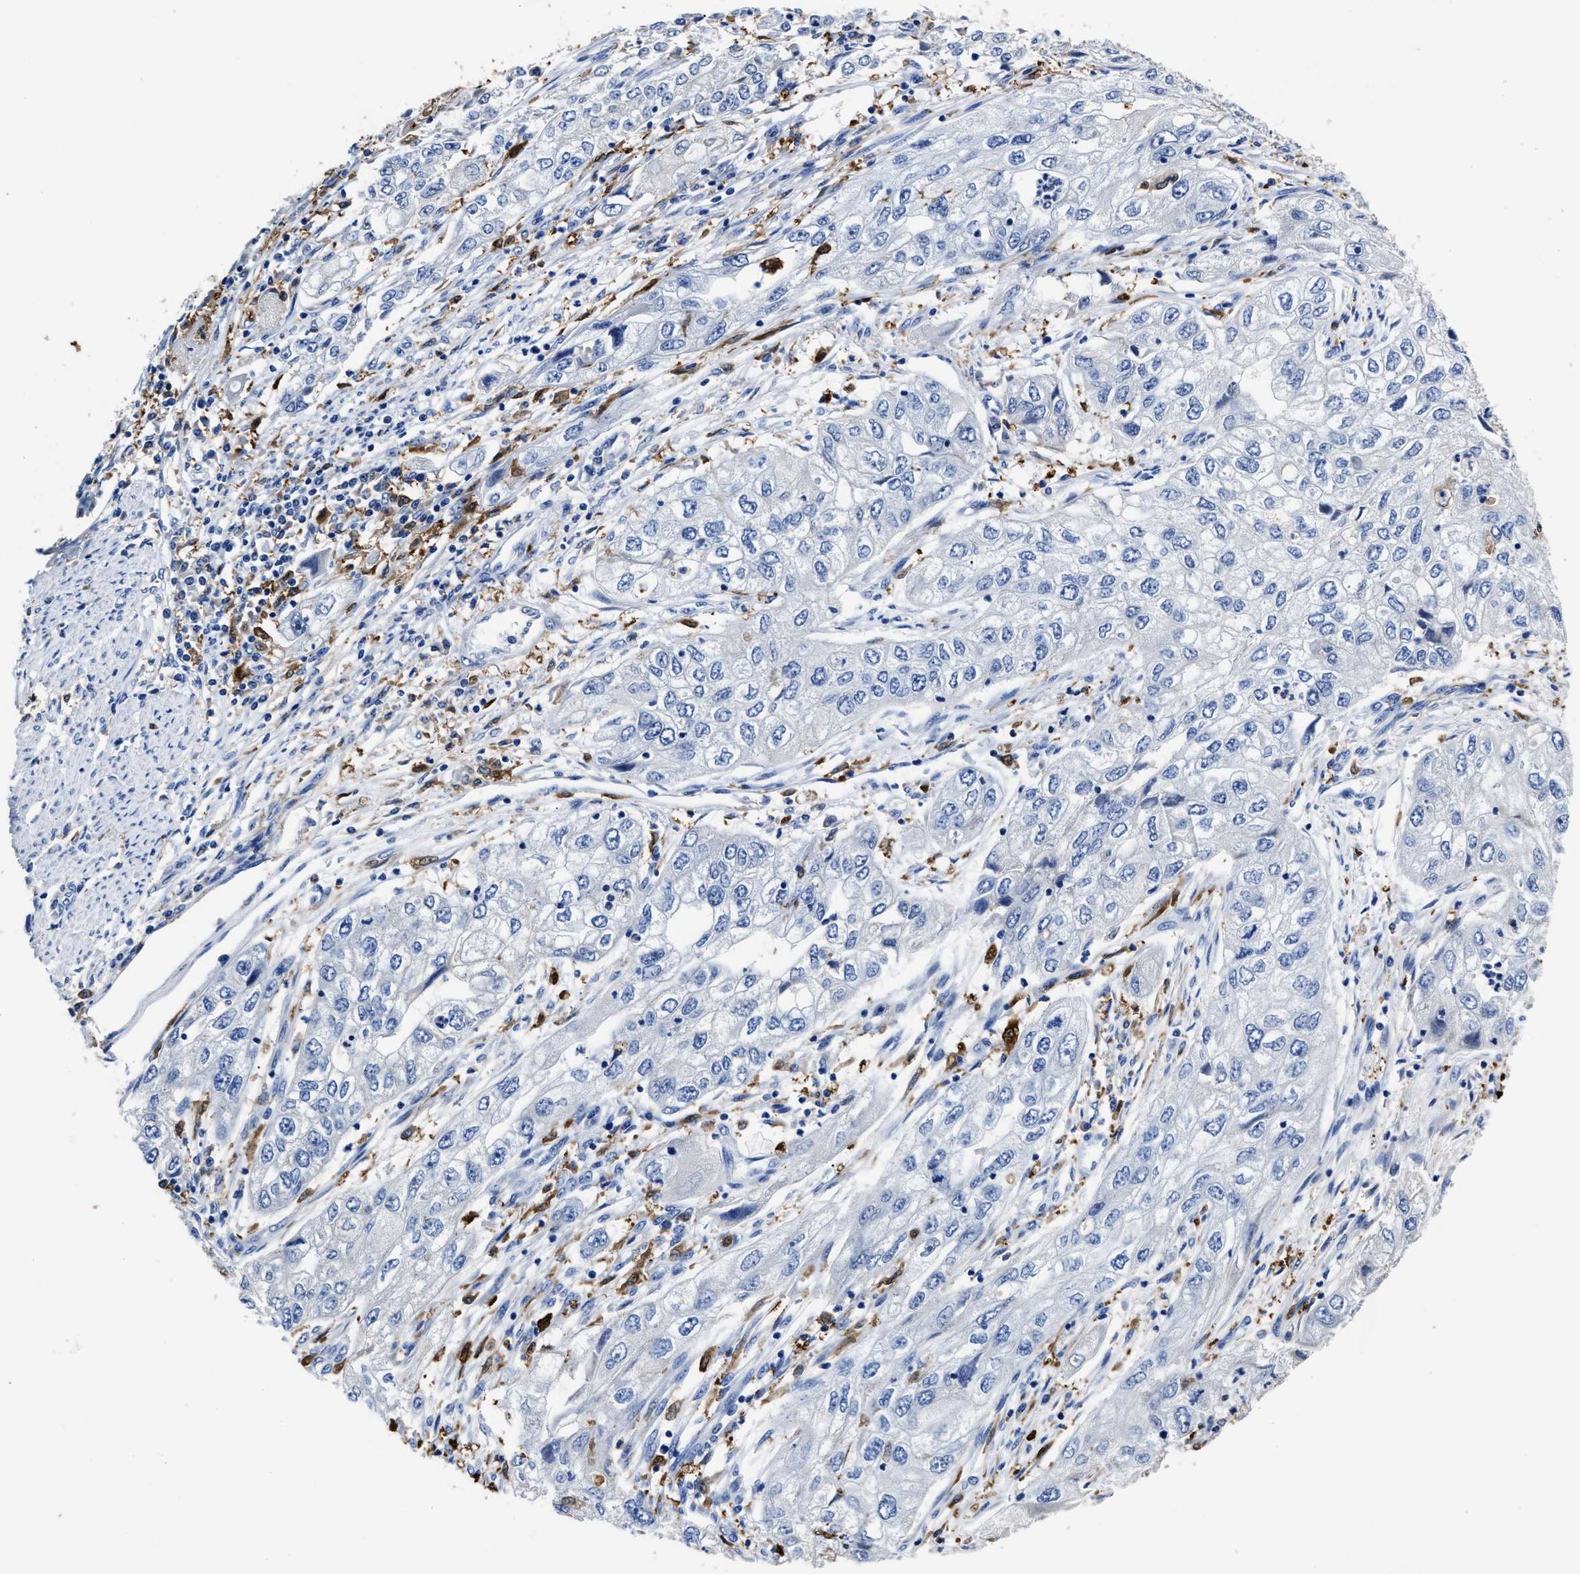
{"staining": {"intensity": "negative", "quantity": "none", "location": "none"}, "tissue": "endometrial cancer", "cell_type": "Tumor cells", "image_type": "cancer", "snomed": [{"axis": "morphology", "description": "Adenocarcinoma, NOS"}, {"axis": "topography", "description": "Endometrium"}], "caption": "A histopathology image of endometrial cancer (adenocarcinoma) stained for a protein displays no brown staining in tumor cells.", "gene": "PRPF4B", "patient": {"sex": "female", "age": 49}}